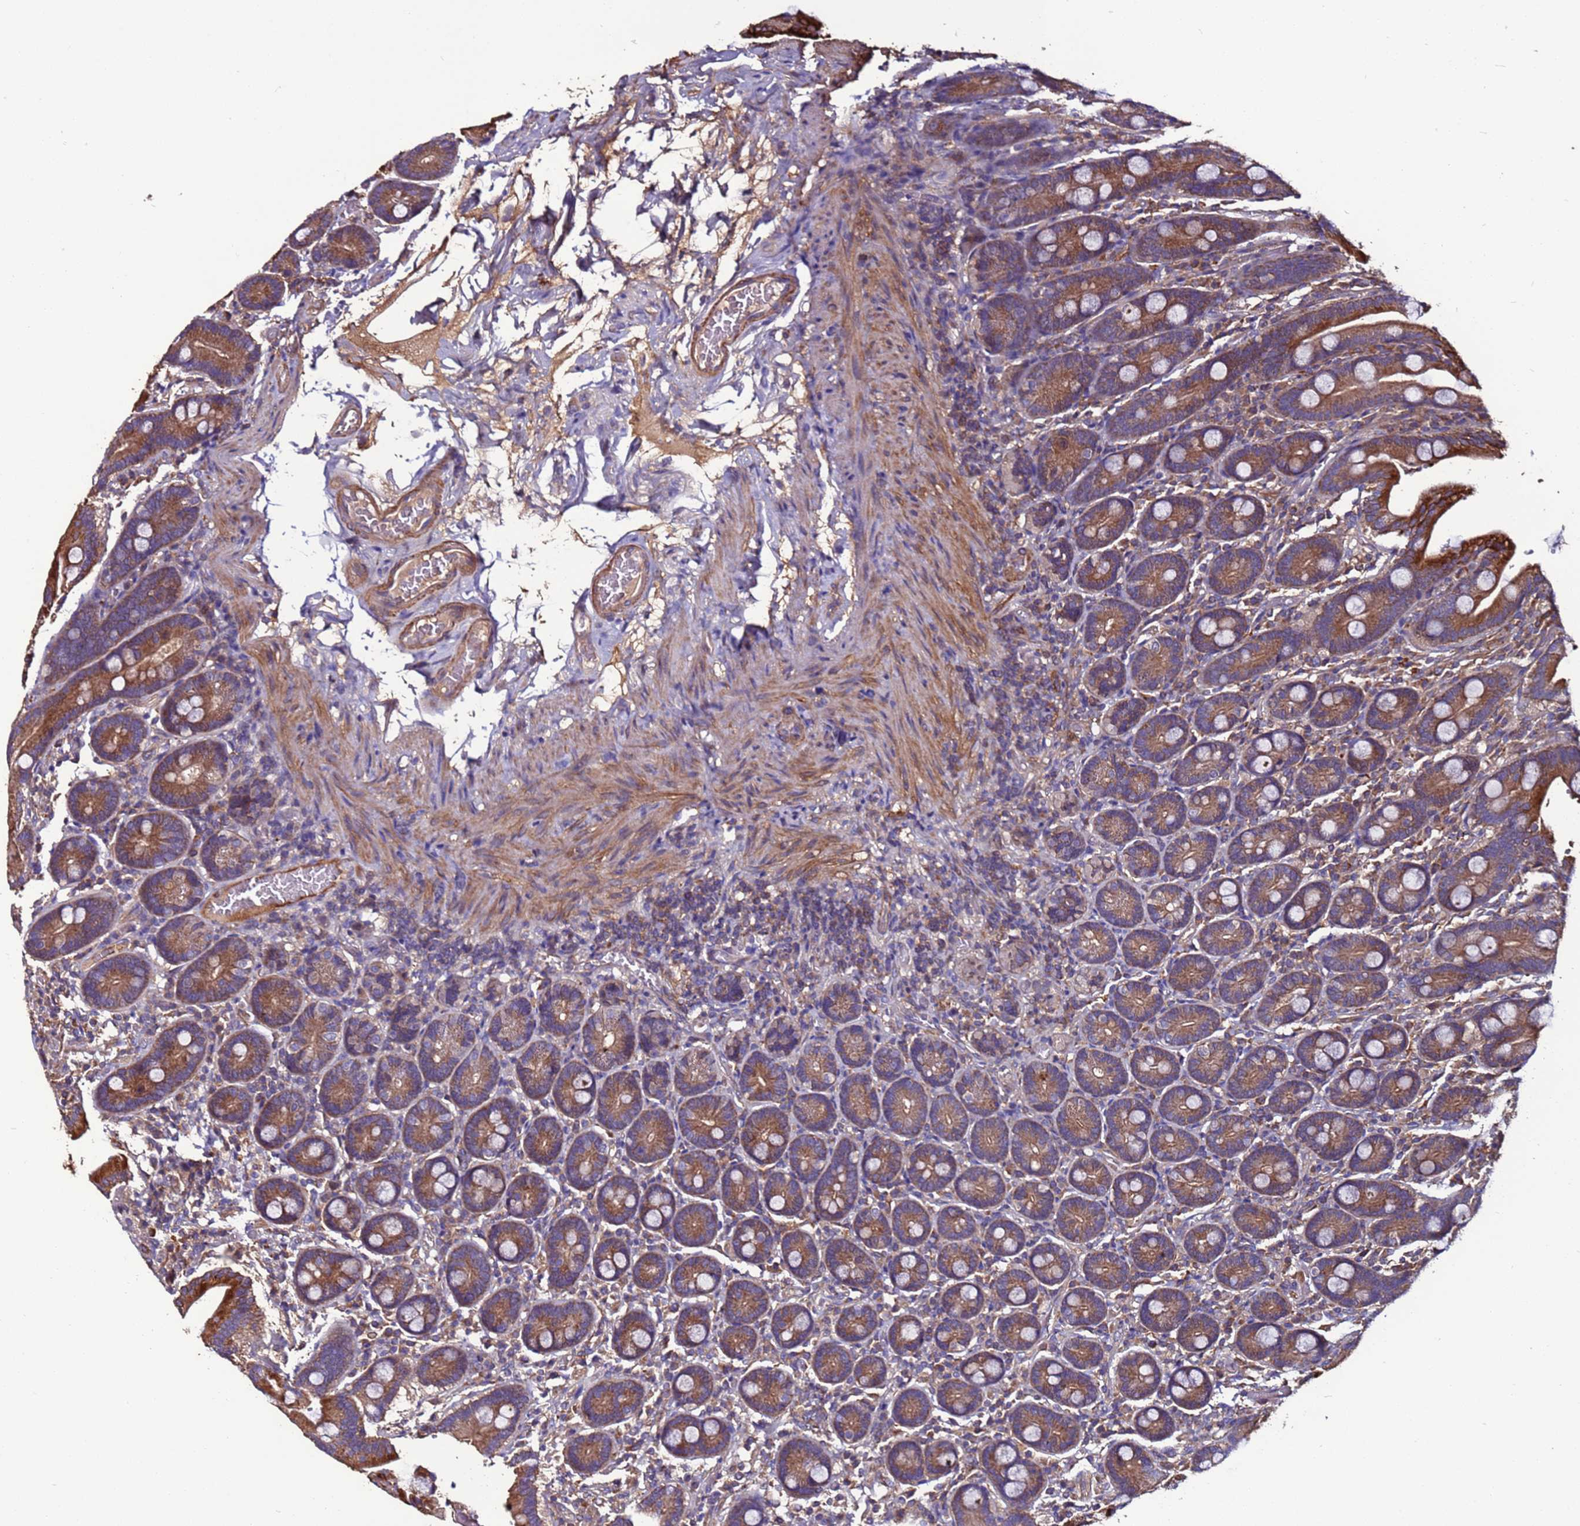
{"staining": {"intensity": "strong", "quantity": ">75%", "location": "cytoplasmic/membranous"}, "tissue": "duodenum", "cell_type": "Glandular cells", "image_type": "normal", "snomed": [{"axis": "morphology", "description": "Normal tissue, NOS"}, {"axis": "topography", "description": "Duodenum"}], "caption": "Duodenum was stained to show a protein in brown. There is high levels of strong cytoplasmic/membranous expression in about >75% of glandular cells. The staining was performed using DAB to visualize the protein expression in brown, while the nuclei were stained in blue with hematoxylin (Magnification: 20x).", "gene": "CEP55", "patient": {"sex": "female", "age": 62}}